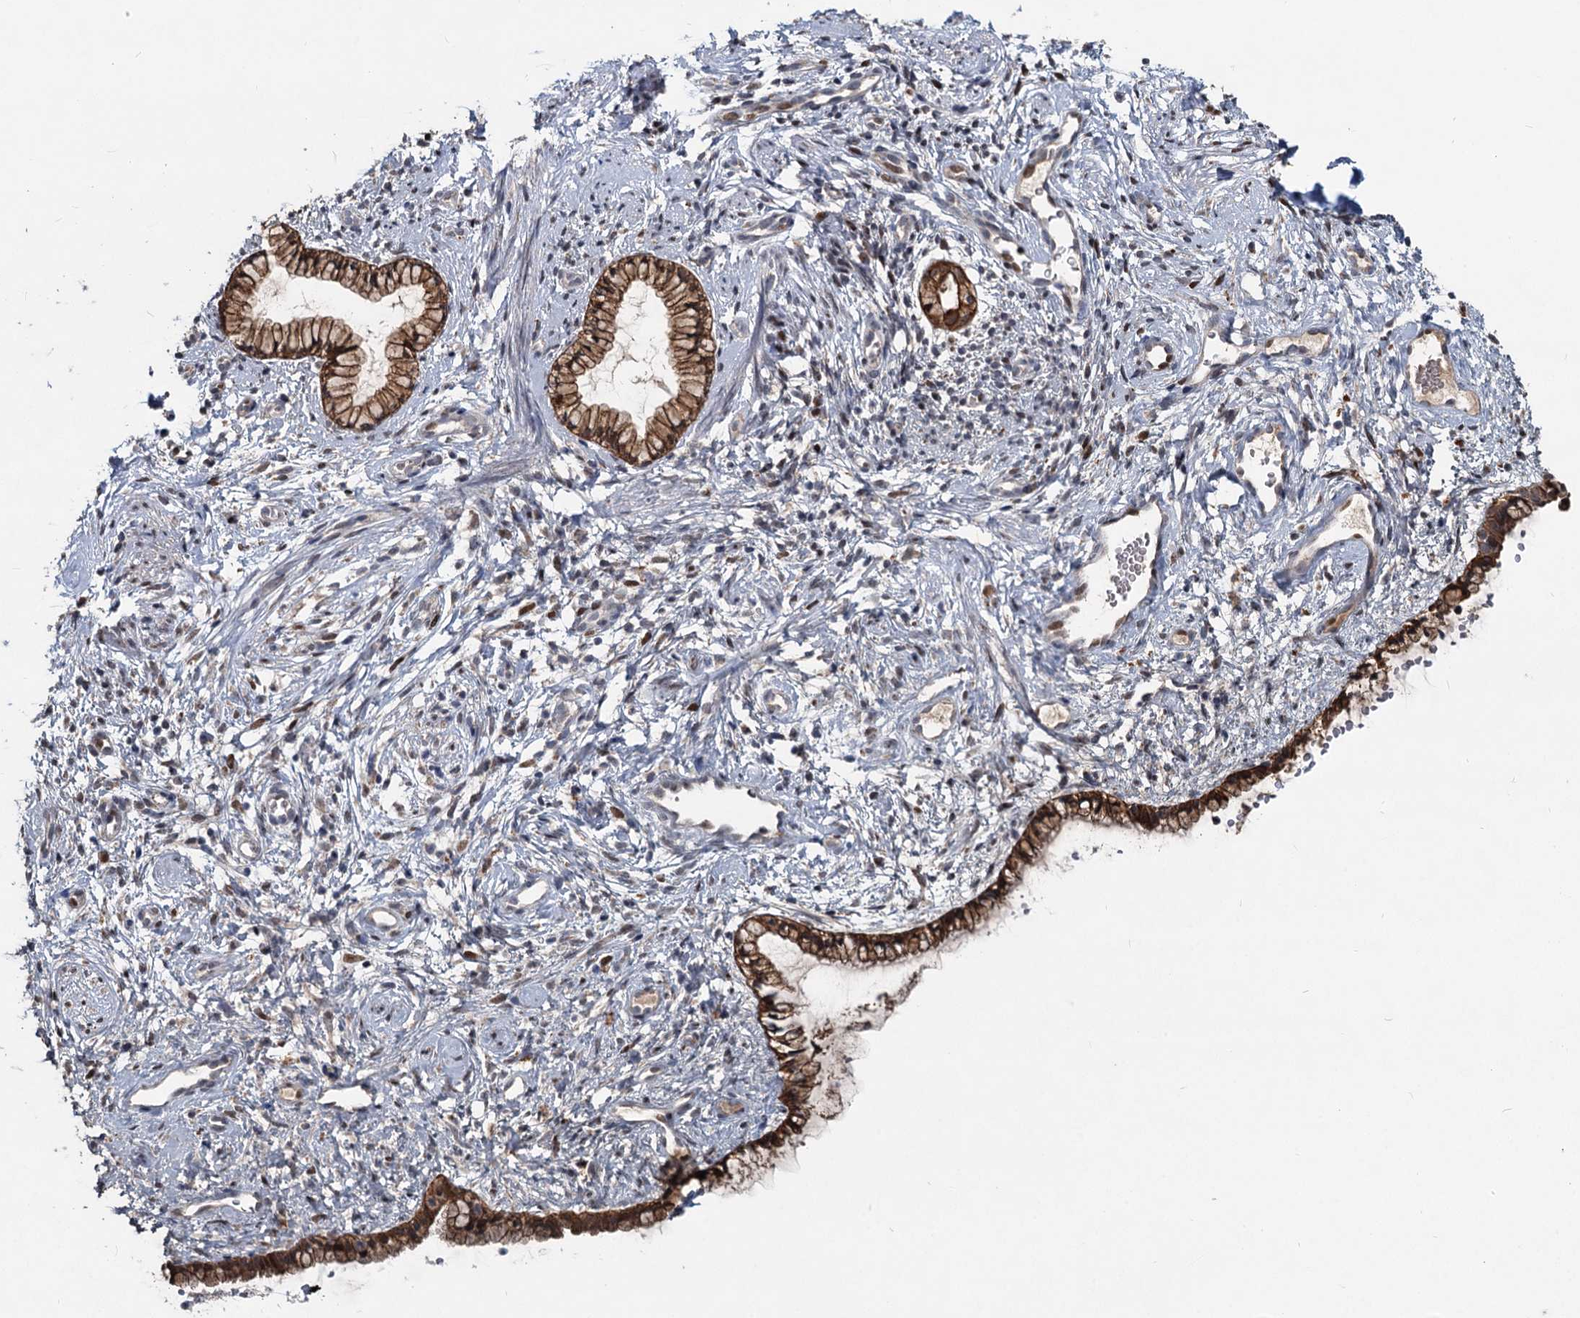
{"staining": {"intensity": "strong", "quantity": ">75%", "location": "cytoplasmic/membranous"}, "tissue": "cervix", "cell_type": "Glandular cells", "image_type": "normal", "snomed": [{"axis": "morphology", "description": "Normal tissue, NOS"}, {"axis": "topography", "description": "Cervix"}], "caption": "Strong cytoplasmic/membranous expression is identified in about >75% of glandular cells in normal cervix.", "gene": "RITA1", "patient": {"sex": "female", "age": 57}}